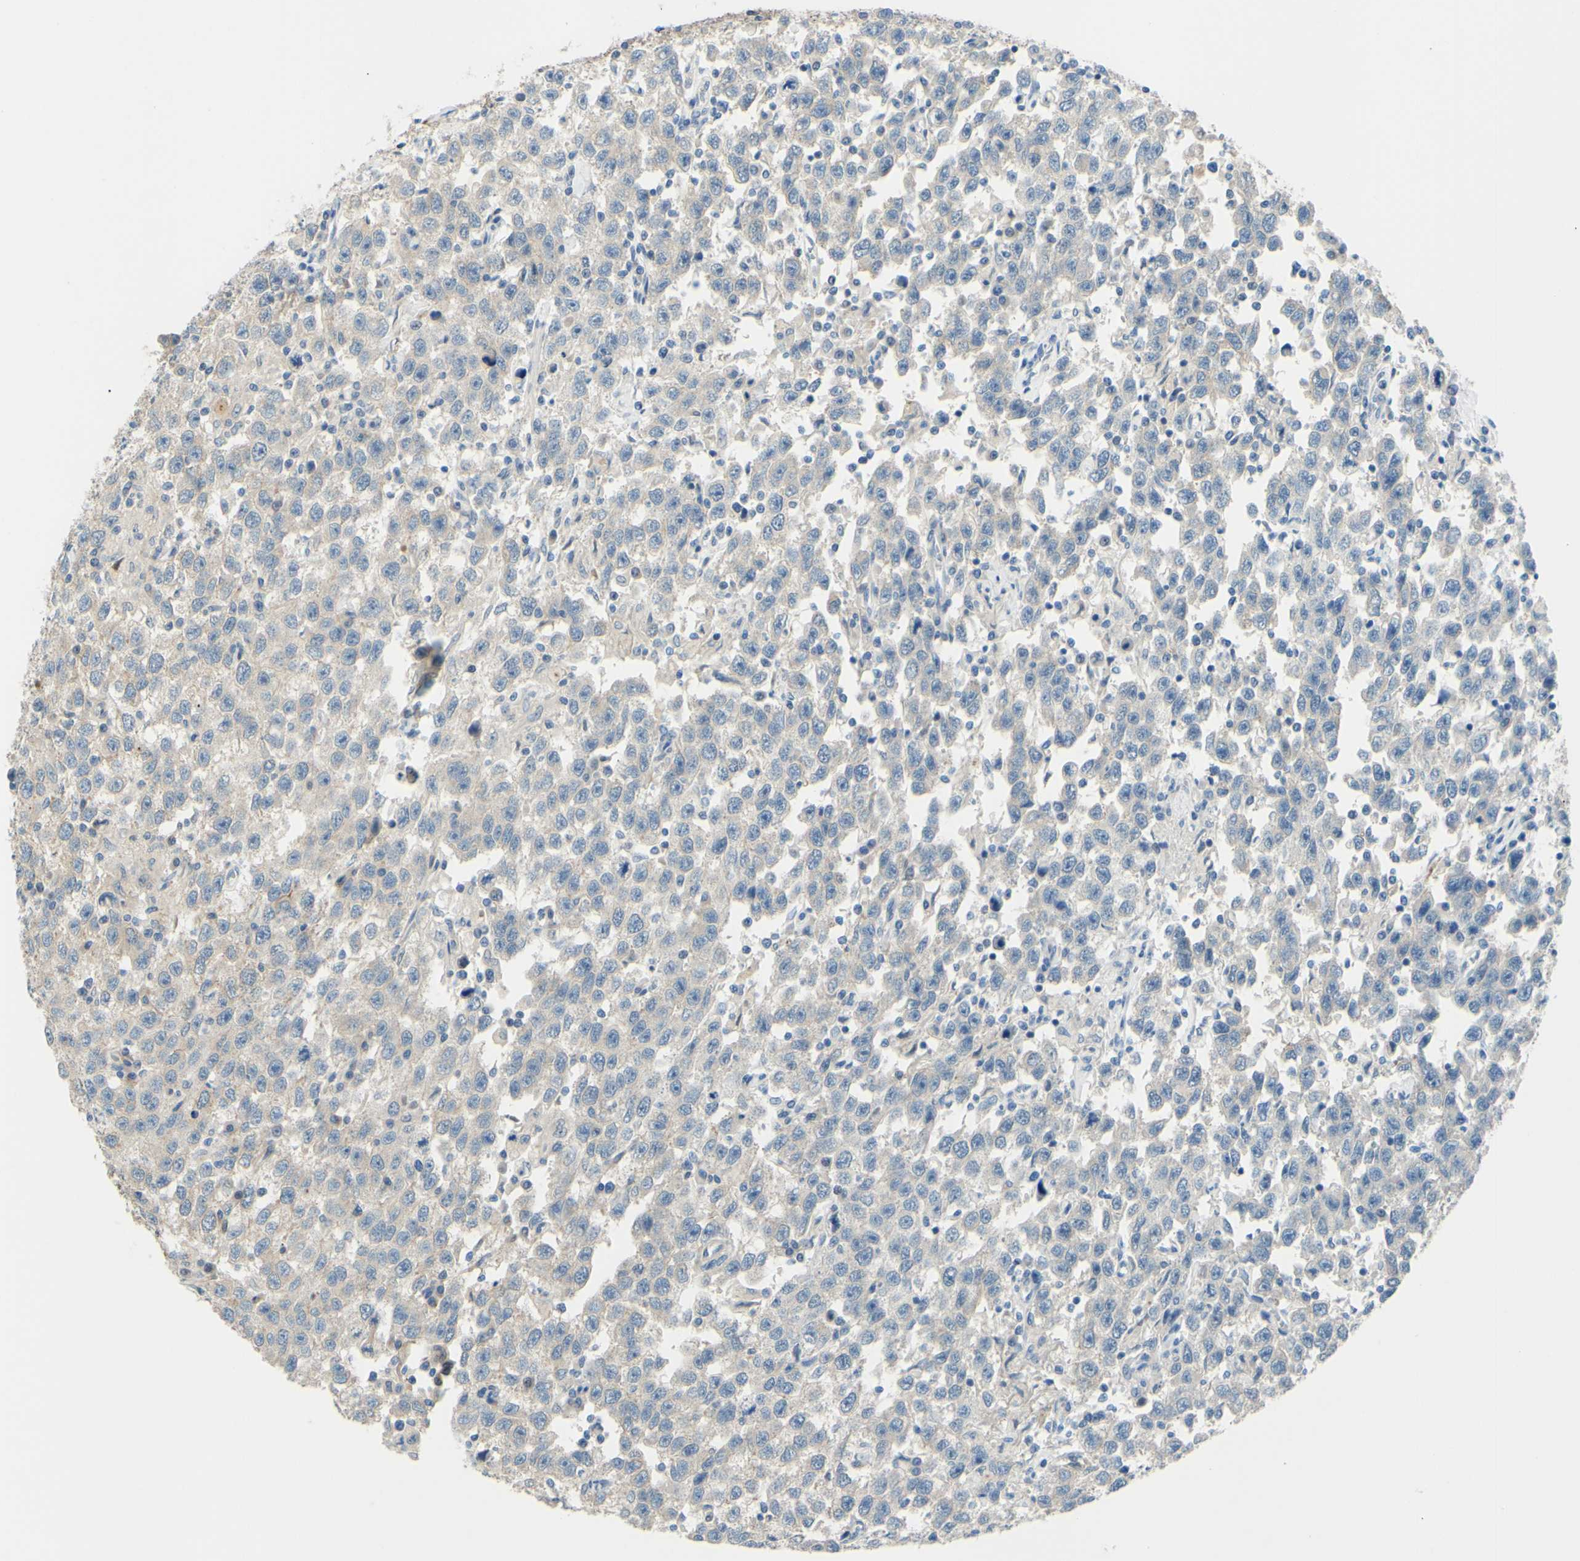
{"staining": {"intensity": "weak", "quantity": ">75%", "location": "cytoplasmic/membranous"}, "tissue": "testis cancer", "cell_type": "Tumor cells", "image_type": "cancer", "snomed": [{"axis": "morphology", "description": "Seminoma, NOS"}, {"axis": "topography", "description": "Testis"}], "caption": "High-magnification brightfield microscopy of testis seminoma stained with DAB (3,3'-diaminobenzidine) (brown) and counterstained with hematoxylin (blue). tumor cells exhibit weak cytoplasmic/membranous staining is appreciated in about>75% of cells. (DAB (3,3'-diaminobenzidine) = brown stain, brightfield microscopy at high magnification).", "gene": "ARHGAP1", "patient": {"sex": "male", "age": 41}}